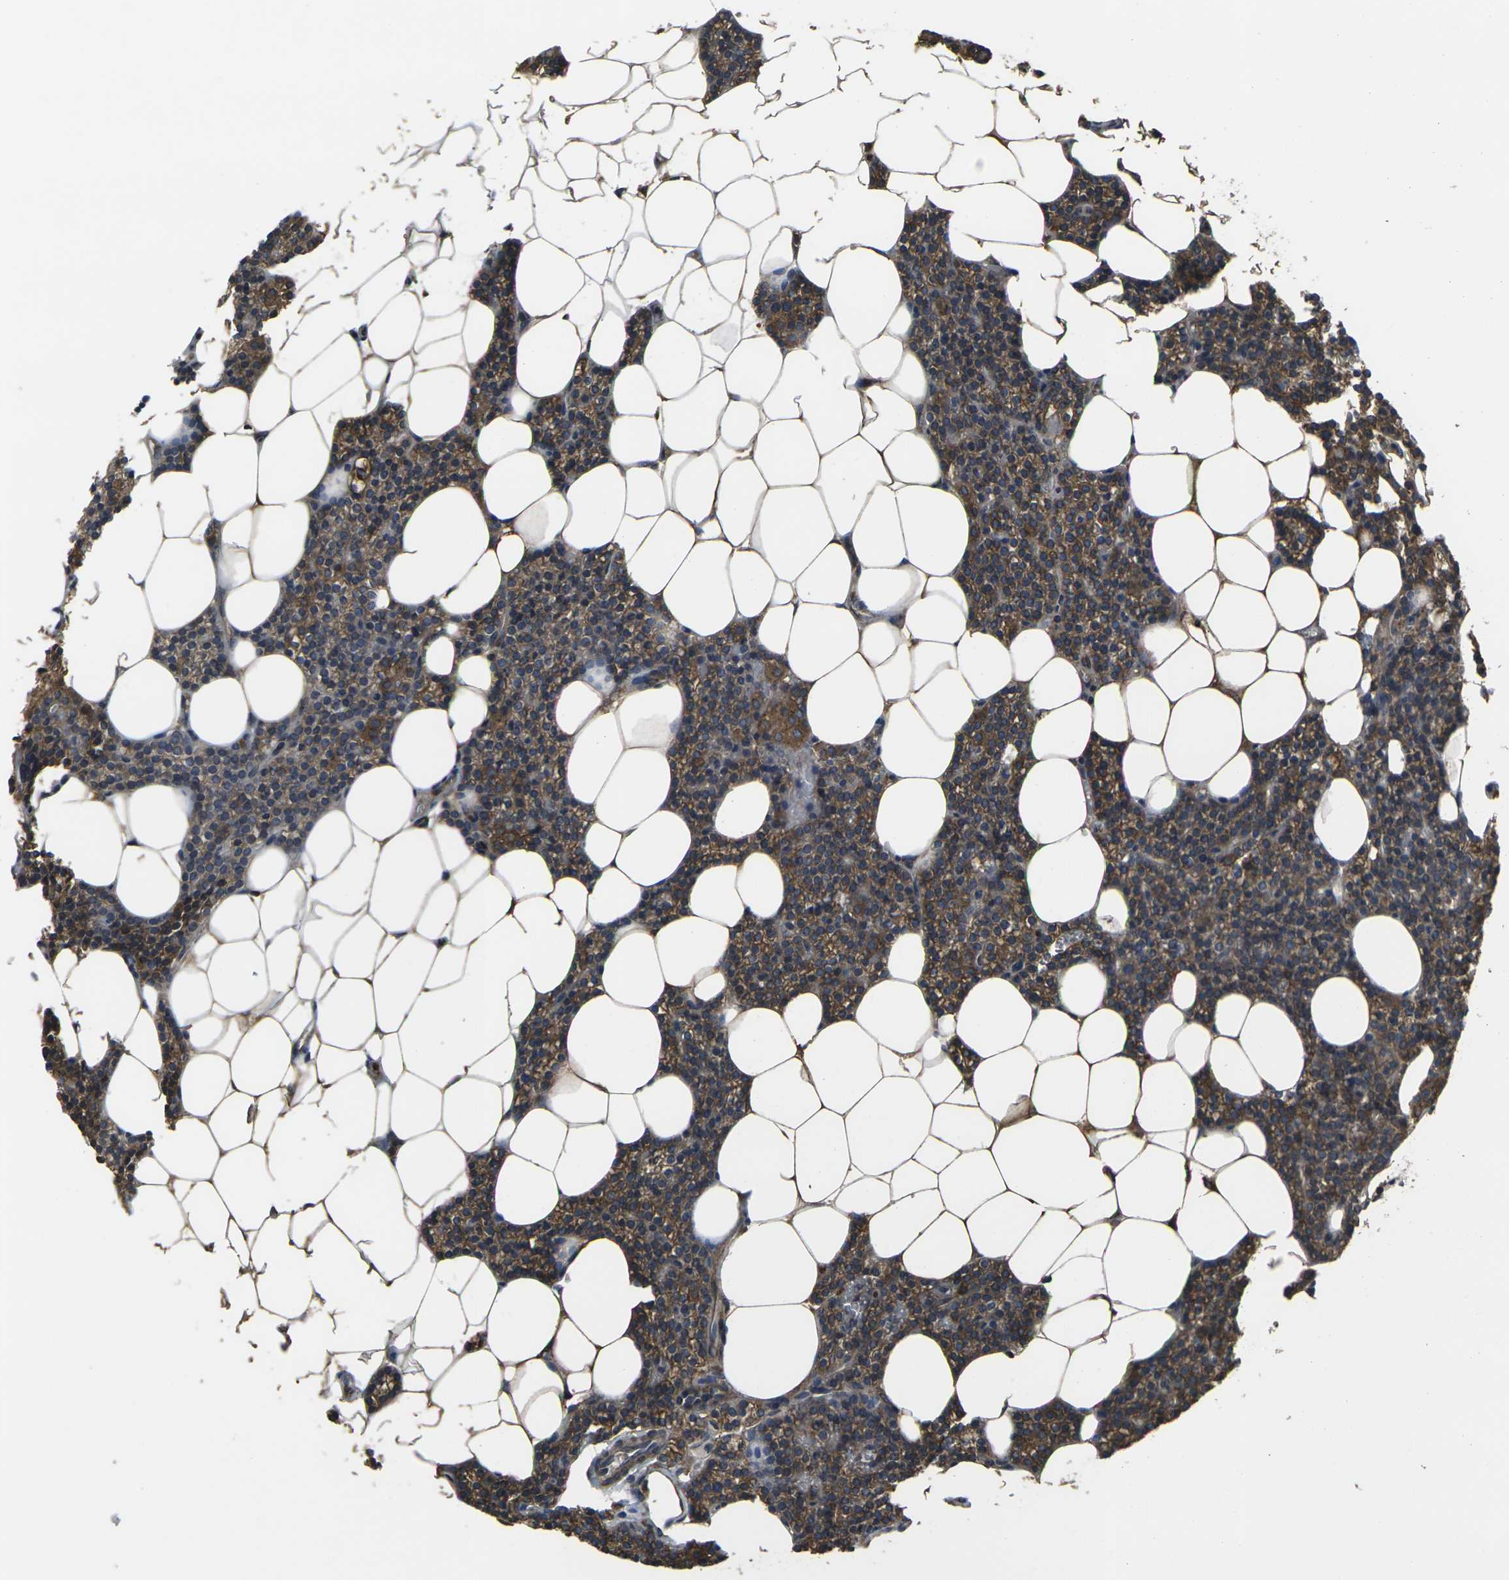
{"staining": {"intensity": "moderate", "quantity": ">75%", "location": "cytoplasmic/membranous"}, "tissue": "parathyroid gland", "cell_type": "Glandular cells", "image_type": "normal", "snomed": [{"axis": "morphology", "description": "Normal tissue, NOS"}, {"axis": "morphology", "description": "Adenoma, NOS"}, {"axis": "topography", "description": "Parathyroid gland"}], "caption": "Protein positivity by immunohistochemistry (IHC) reveals moderate cytoplasmic/membranous expression in approximately >75% of glandular cells in unremarkable parathyroid gland.", "gene": "PRKACB", "patient": {"sex": "female", "age": 51}}